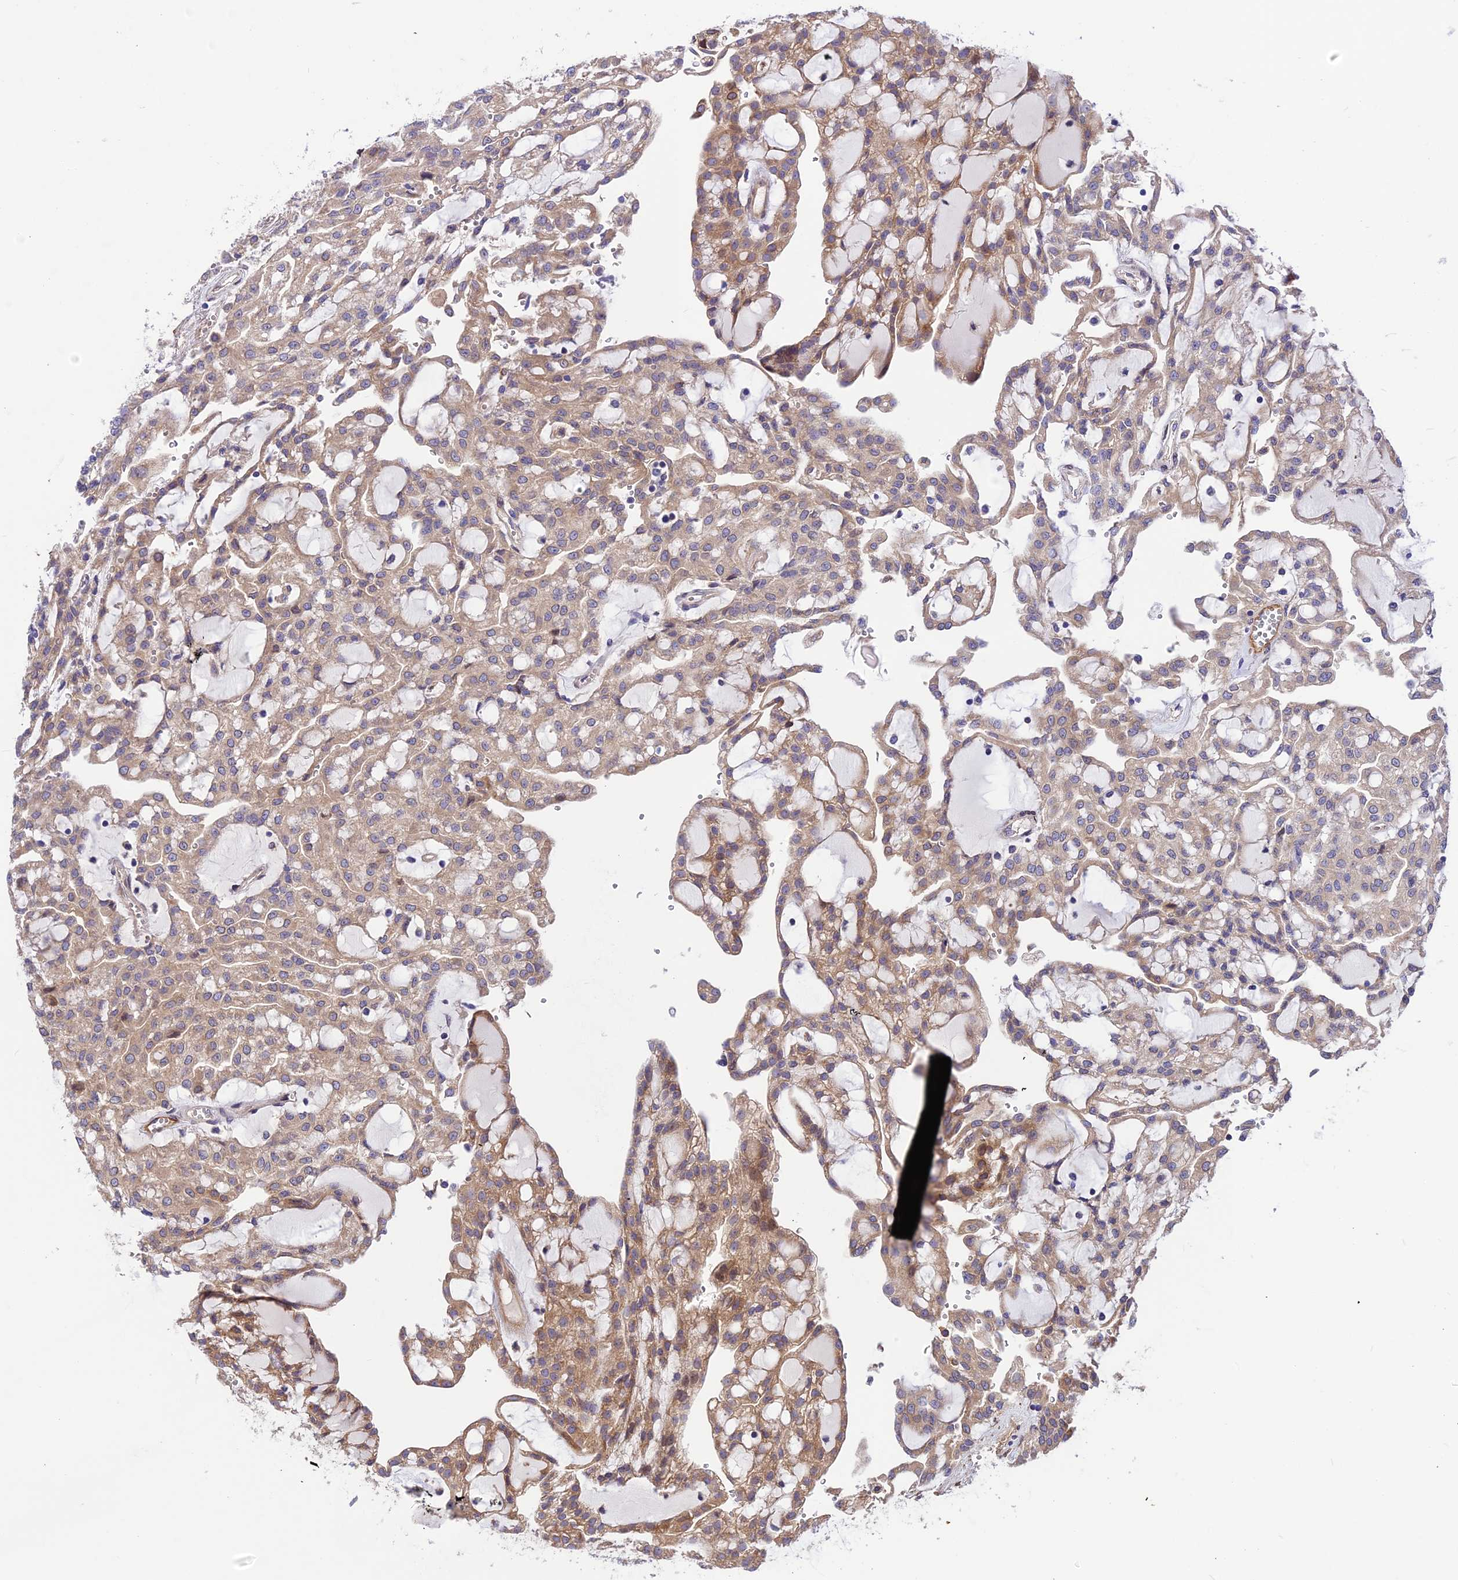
{"staining": {"intensity": "moderate", "quantity": ">75%", "location": "cytoplasmic/membranous"}, "tissue": "renal cancer", "cell_type": "Tumor cells", "image_type": "cancer", "snomed": [{"axis": "morphology", "description": "Adenocarcinoma, NOS"}, {"axis": "topography", "description": "Kidney"}], "caption": "An image of adenocarcinoma (renal) stained for a protein demonstrates moderate cytoplasmic/membranous brown staining in tumor cells.", "gene": "TRIM43B", "patient": {"sex": "male", "age": 63}}